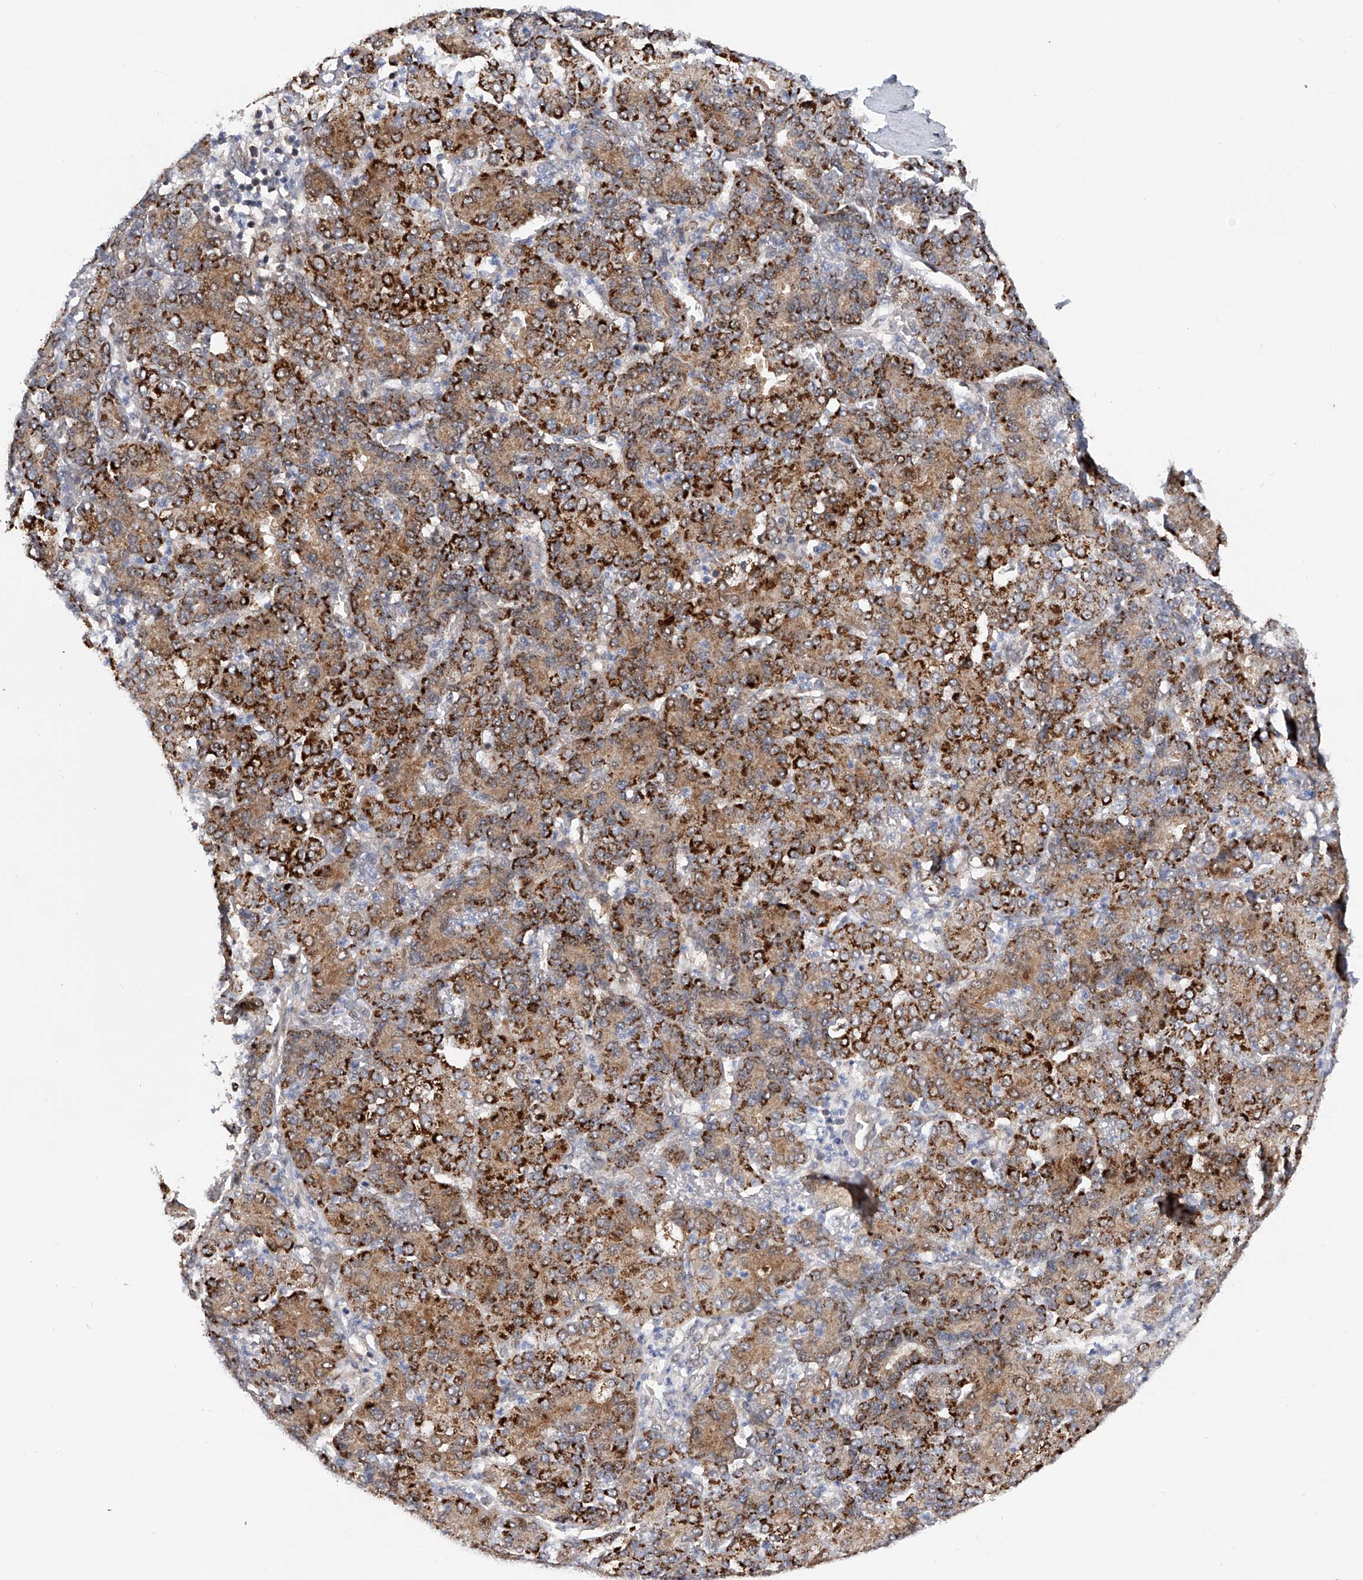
{"staining": {"intensity": "strong", "quantity": "25%-75%", "location": "cytoplasmic/membranous"}, "tissue": "liver cancer", "cell_type": "Tumor cells", "image_type": "cancer", "snomed": [{"axis": "morphology", "description": "Carcinoma, Hepatocellular, NOS"}, {"axis": "topography", "description": "Liver"}], "caption": "Hepatocellular carcinoma (liver) stained with DAB (3,3'-diaminobenzidine) IHC shows high levels of strong cytoplasmic/membranous positivity in approximately 25%-75% of tumor cells.", "gene": "RWDD2A", "patient": {"sex": "male", "age": 65}}